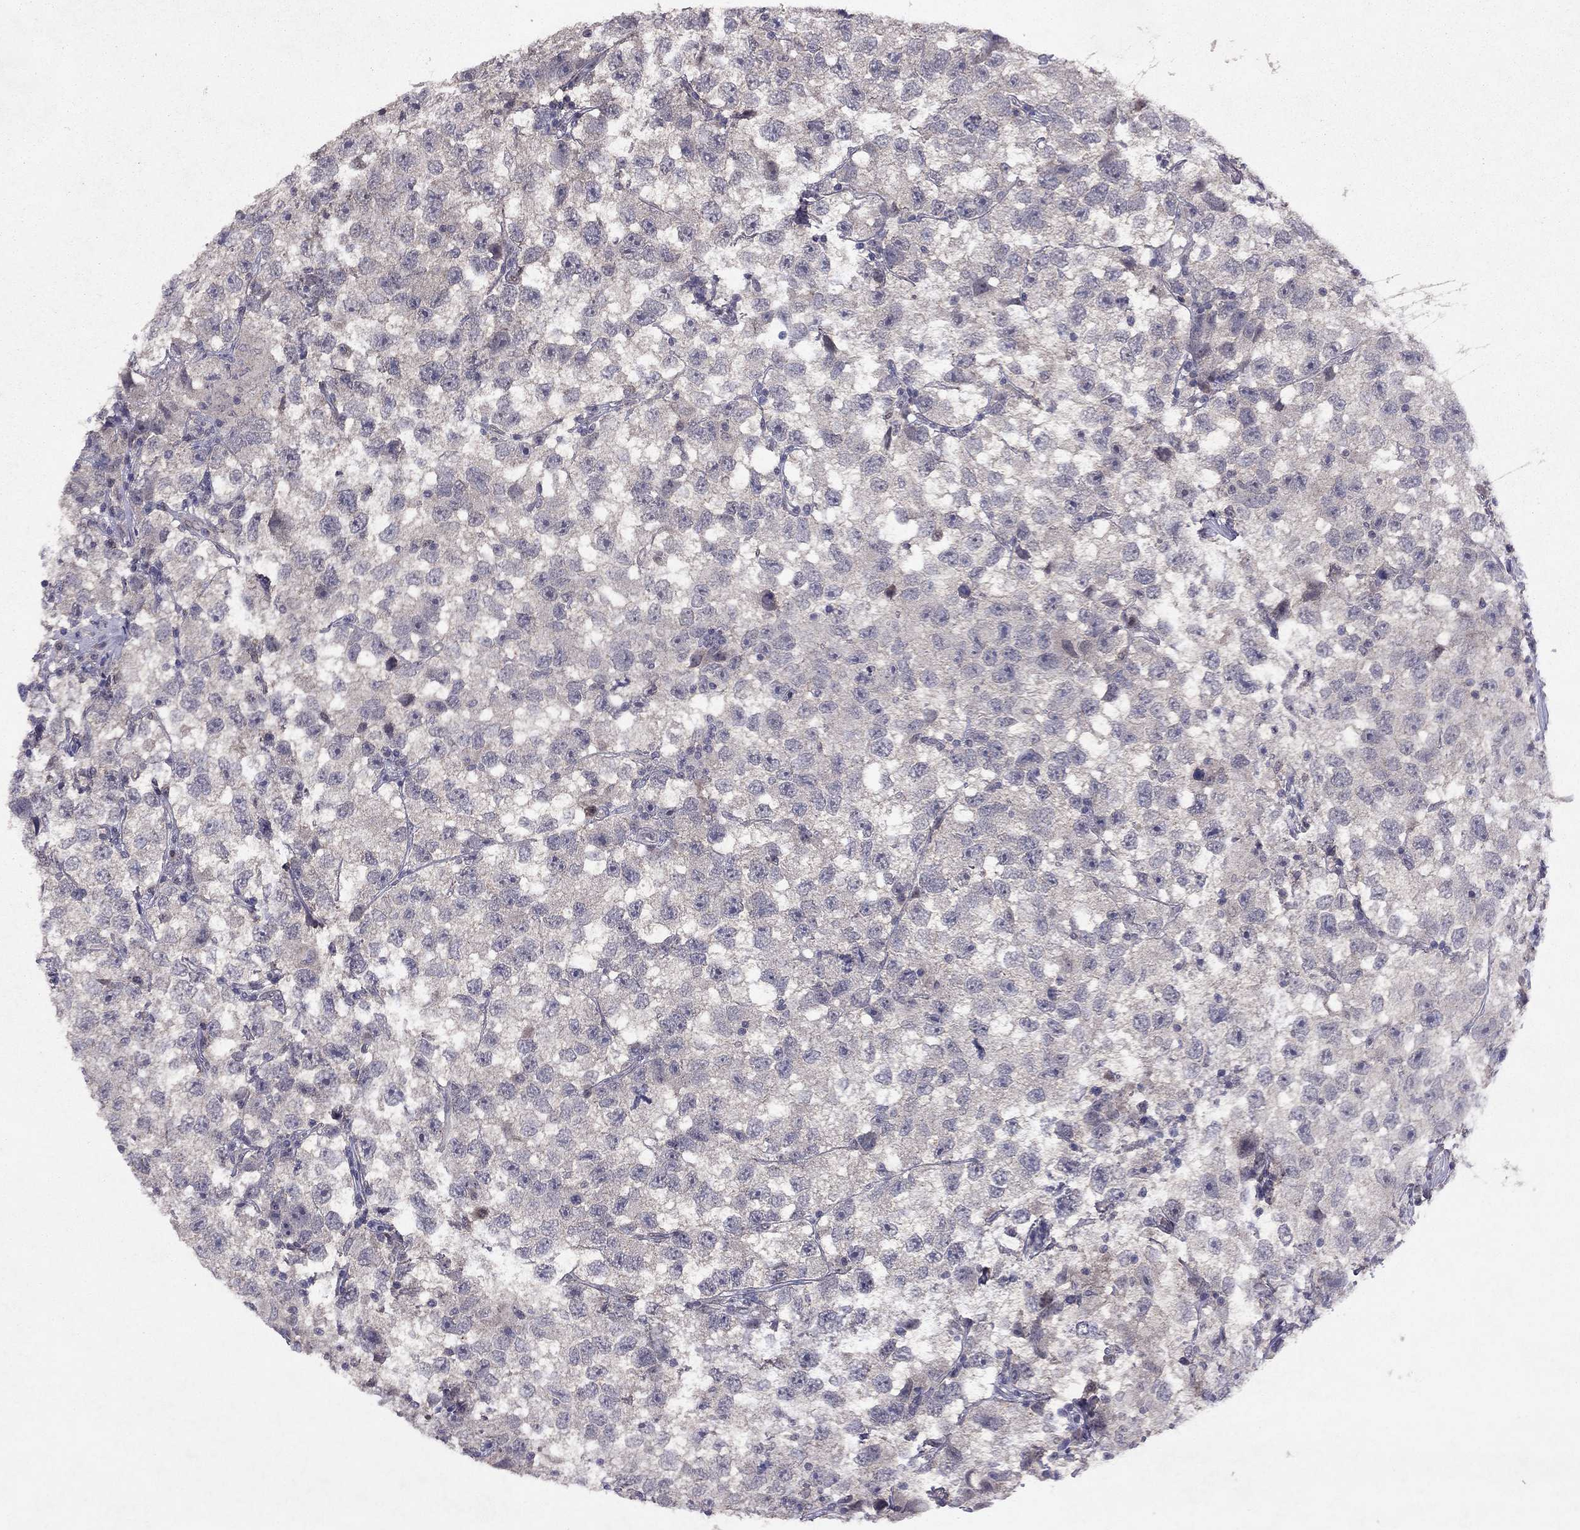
{"staining": {"intensity": "negative", "quantity": "none", "location": "none"}, "tissue": "testis cancer", "cell_type": "Tumor cells", "image_type": "cancer", "snomed": [{"axis": "morphology", "description": "Seminoma, NOS"}, {"axis": "topography", "description": "Testis"}], "caption": "Tumor cells are negative for brown protein staining in testis seminoma.", "gene": "ESR2", "patient": {"sex": "male", "age": 26}}